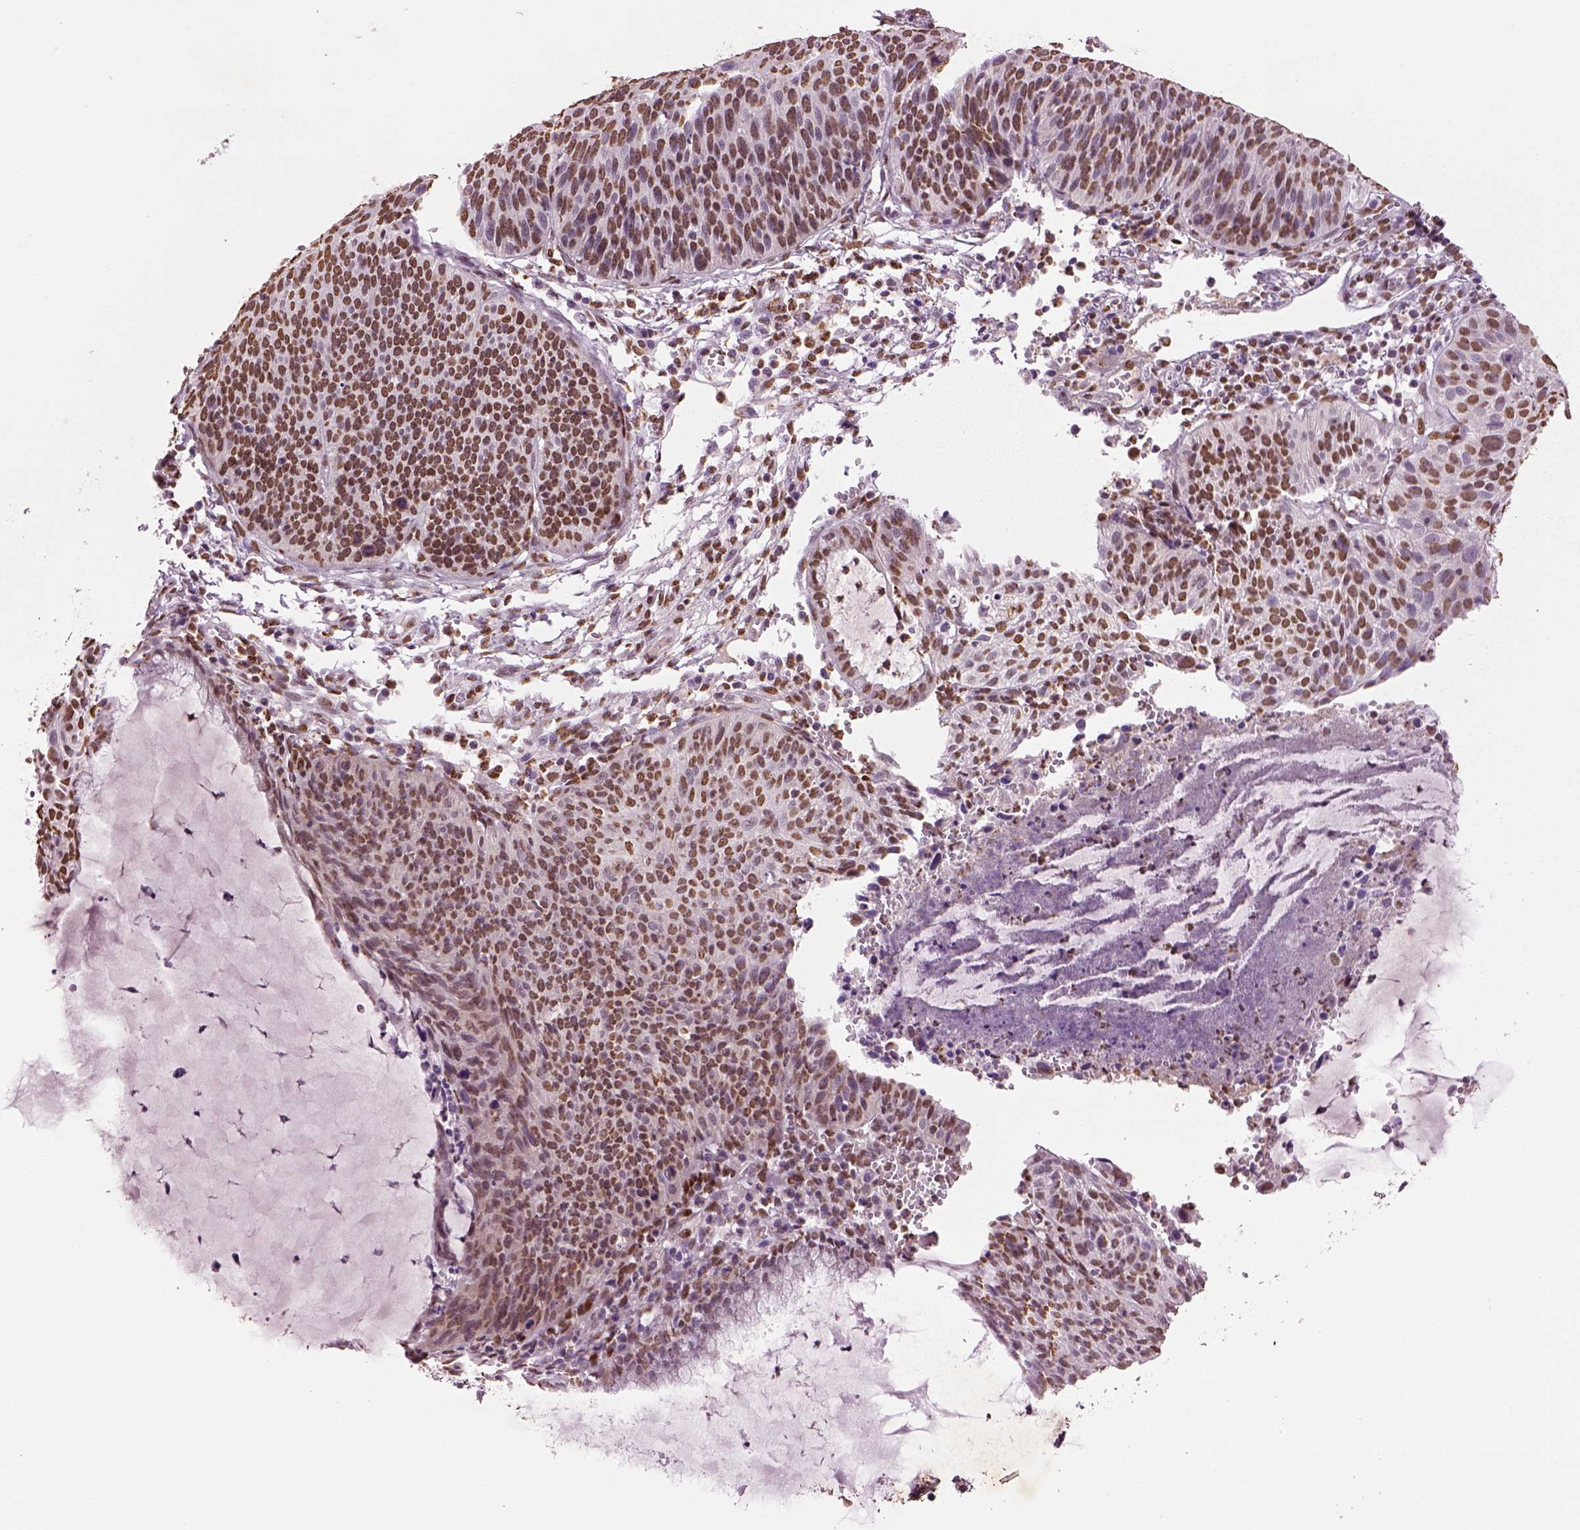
{"staining": {"intensity": "moderate", "quantity": ">75%", "location": "nuclear"}, "tissue": "cervical cancer", "cell_type": "Tumor cells", "image_type": "cancer", "snomed": [{"axis": "morphology", "description": "Squamous cell carcinoma, NOS"}, {"axis": "topography", "description": "Cervix"}], "caption": "Cervical squamous cell carcinoma stained with a brown dye shows moderate nuclear positive expression in approximately >75% of tumor cells.", "gene": "DDX3X", "patient": {"sex": "female", "age": 36}}